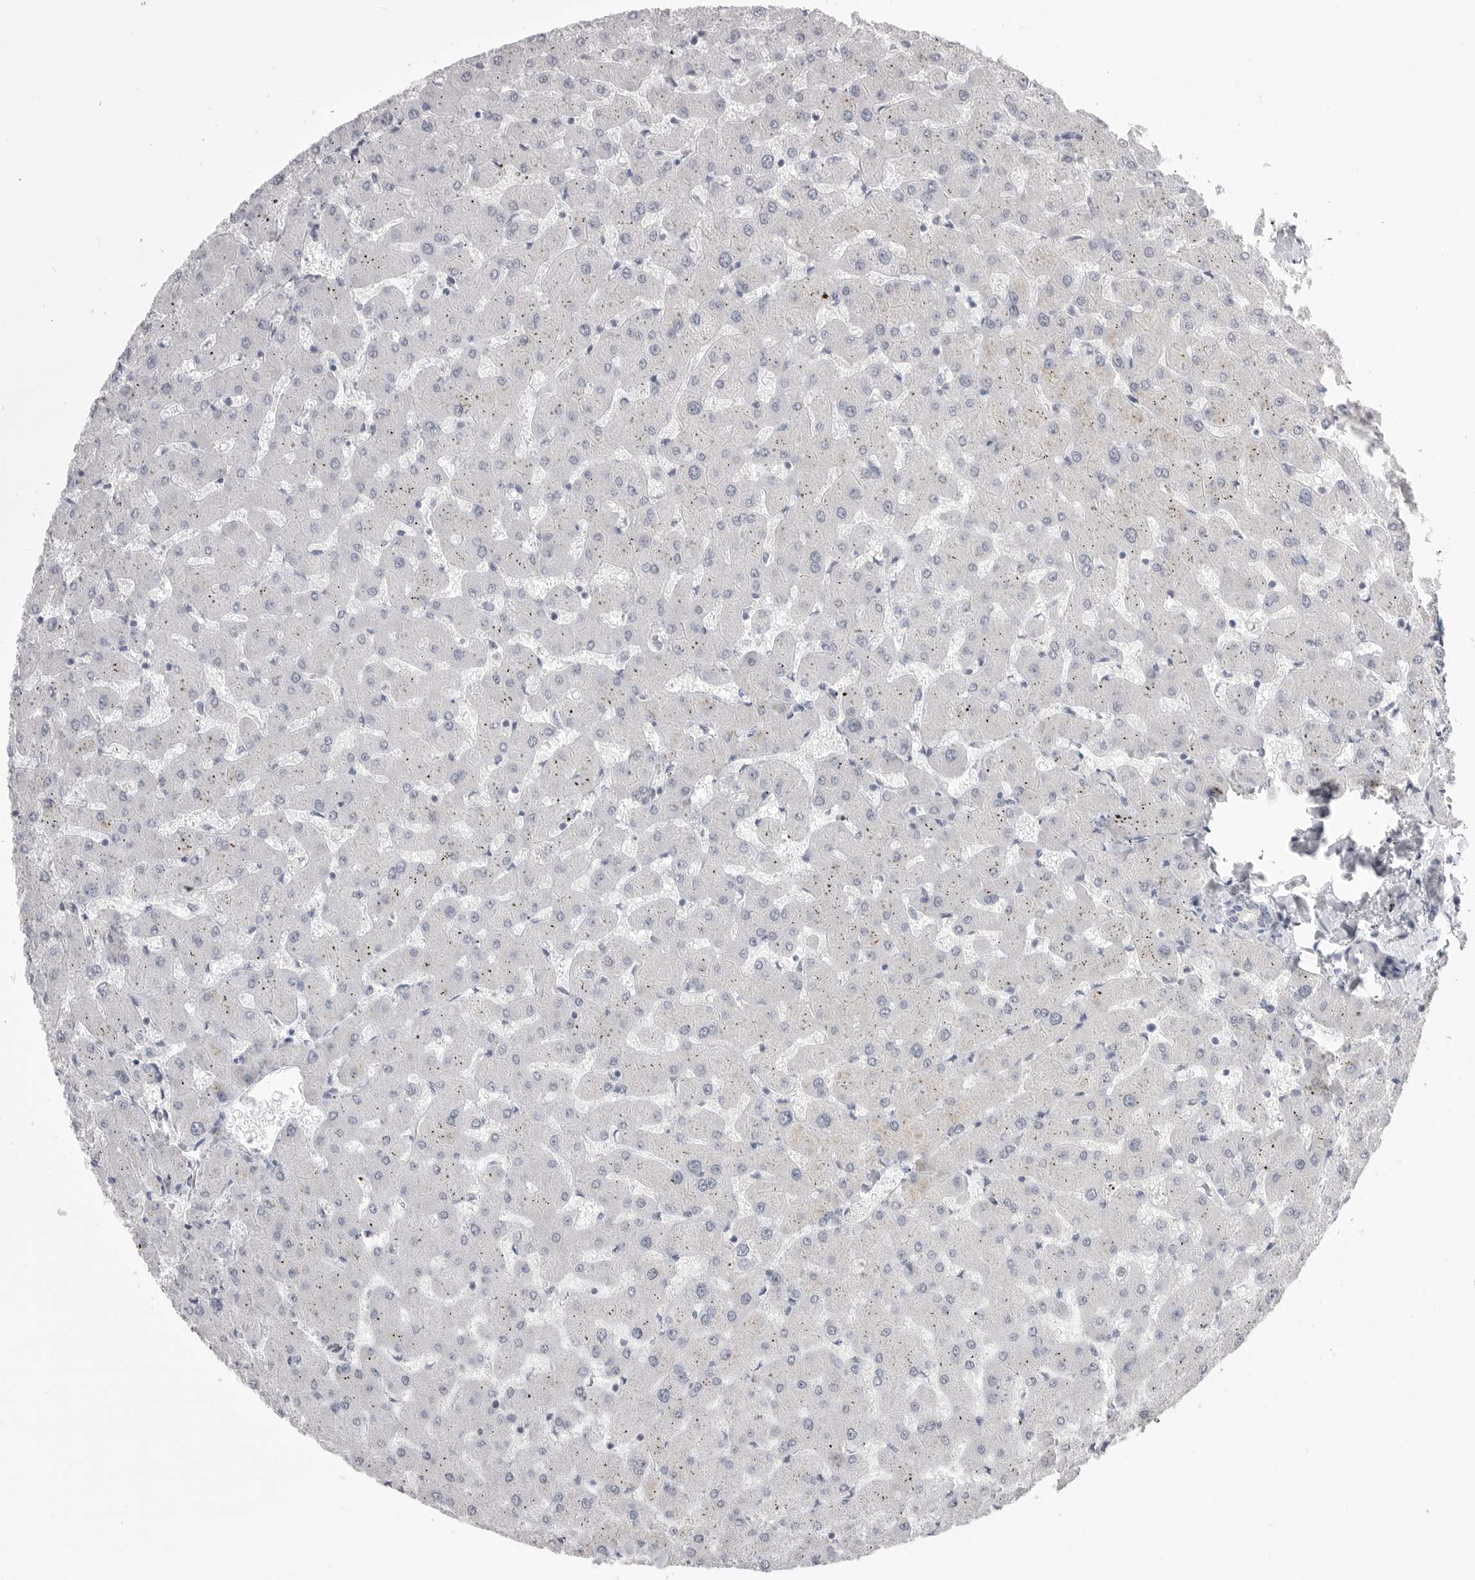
{"staining": {"intensity": "negative", "quantity": "none", "location": "none"}, "tissue": "liver", "cell_type": "Cholangiocytes", "image_type": "normal", "snomed": [{"axis": "morphology", "description": "Normal tissue, NOS"}, {"axis": "topography", "description": "Liver"}], "caption": "DAB immunohistochemical staining of unremarkable human liver displays no significant staining in cholangiocytes.", "gene": "ICAM5", "patient": {"sex": "female", "age": 63}}